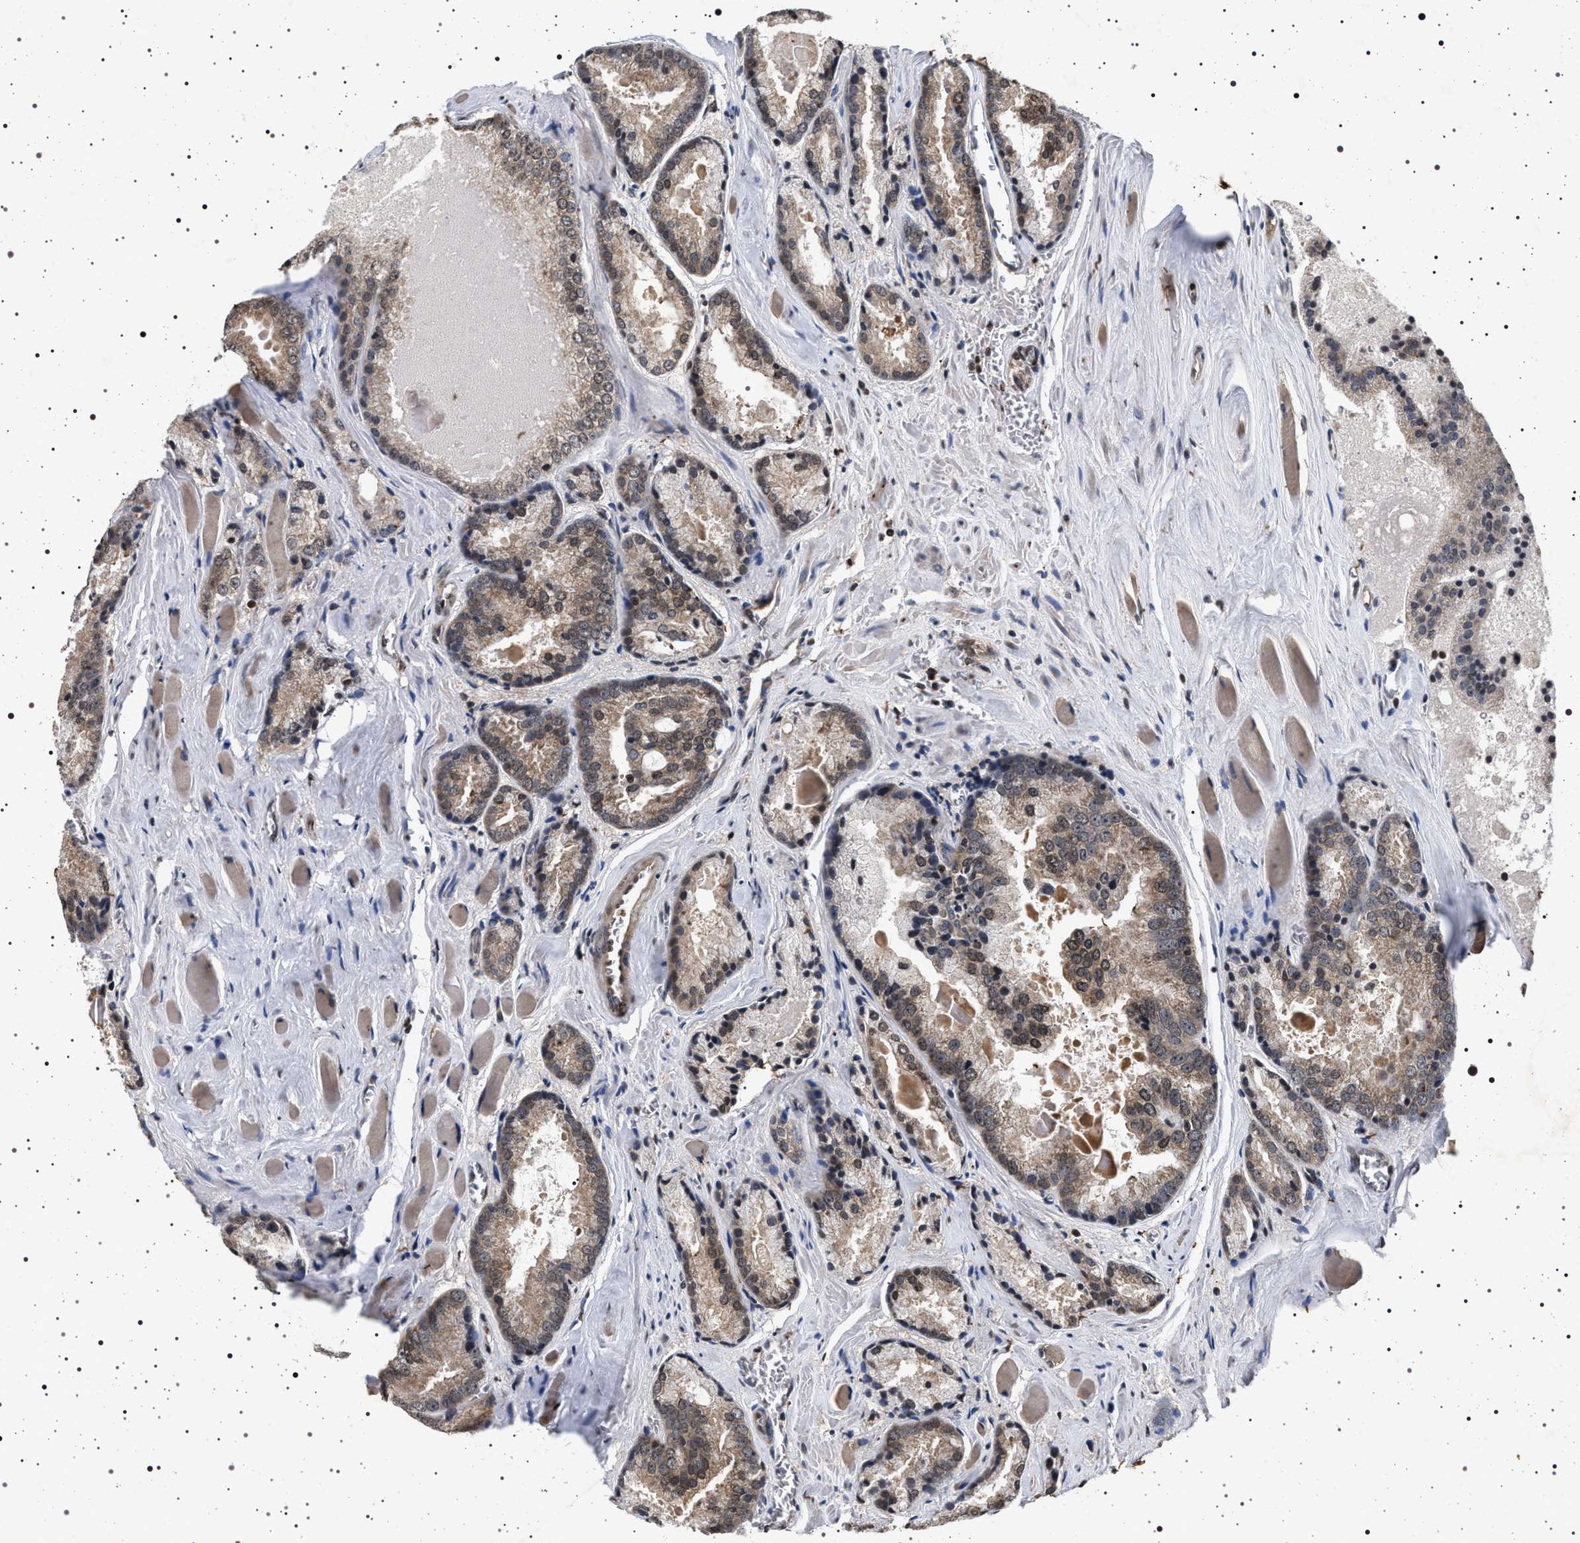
{"staining": {"intensity": "moderate", "quantity": ">75%", "location": "cytoplasmic/membranous"}, "tissue": "prostate cancer", "cell_type": "Tumor cells", "image_type": "cancer", "snomed": [{"axis": "morphology", "description": "Adenocarcinoma, Low grade"}, {"axis": "topography", "description": "Prostate"}], "caption": "Immunohistochemical staining of prostate low-grade adenocarcinoma reveals medium levels of moderate cytoplasmic/membranous staining in approximately >75% of tumor cells.", "gene": "CDKN1B", "patient": {"sex": "male", "age": 64}}